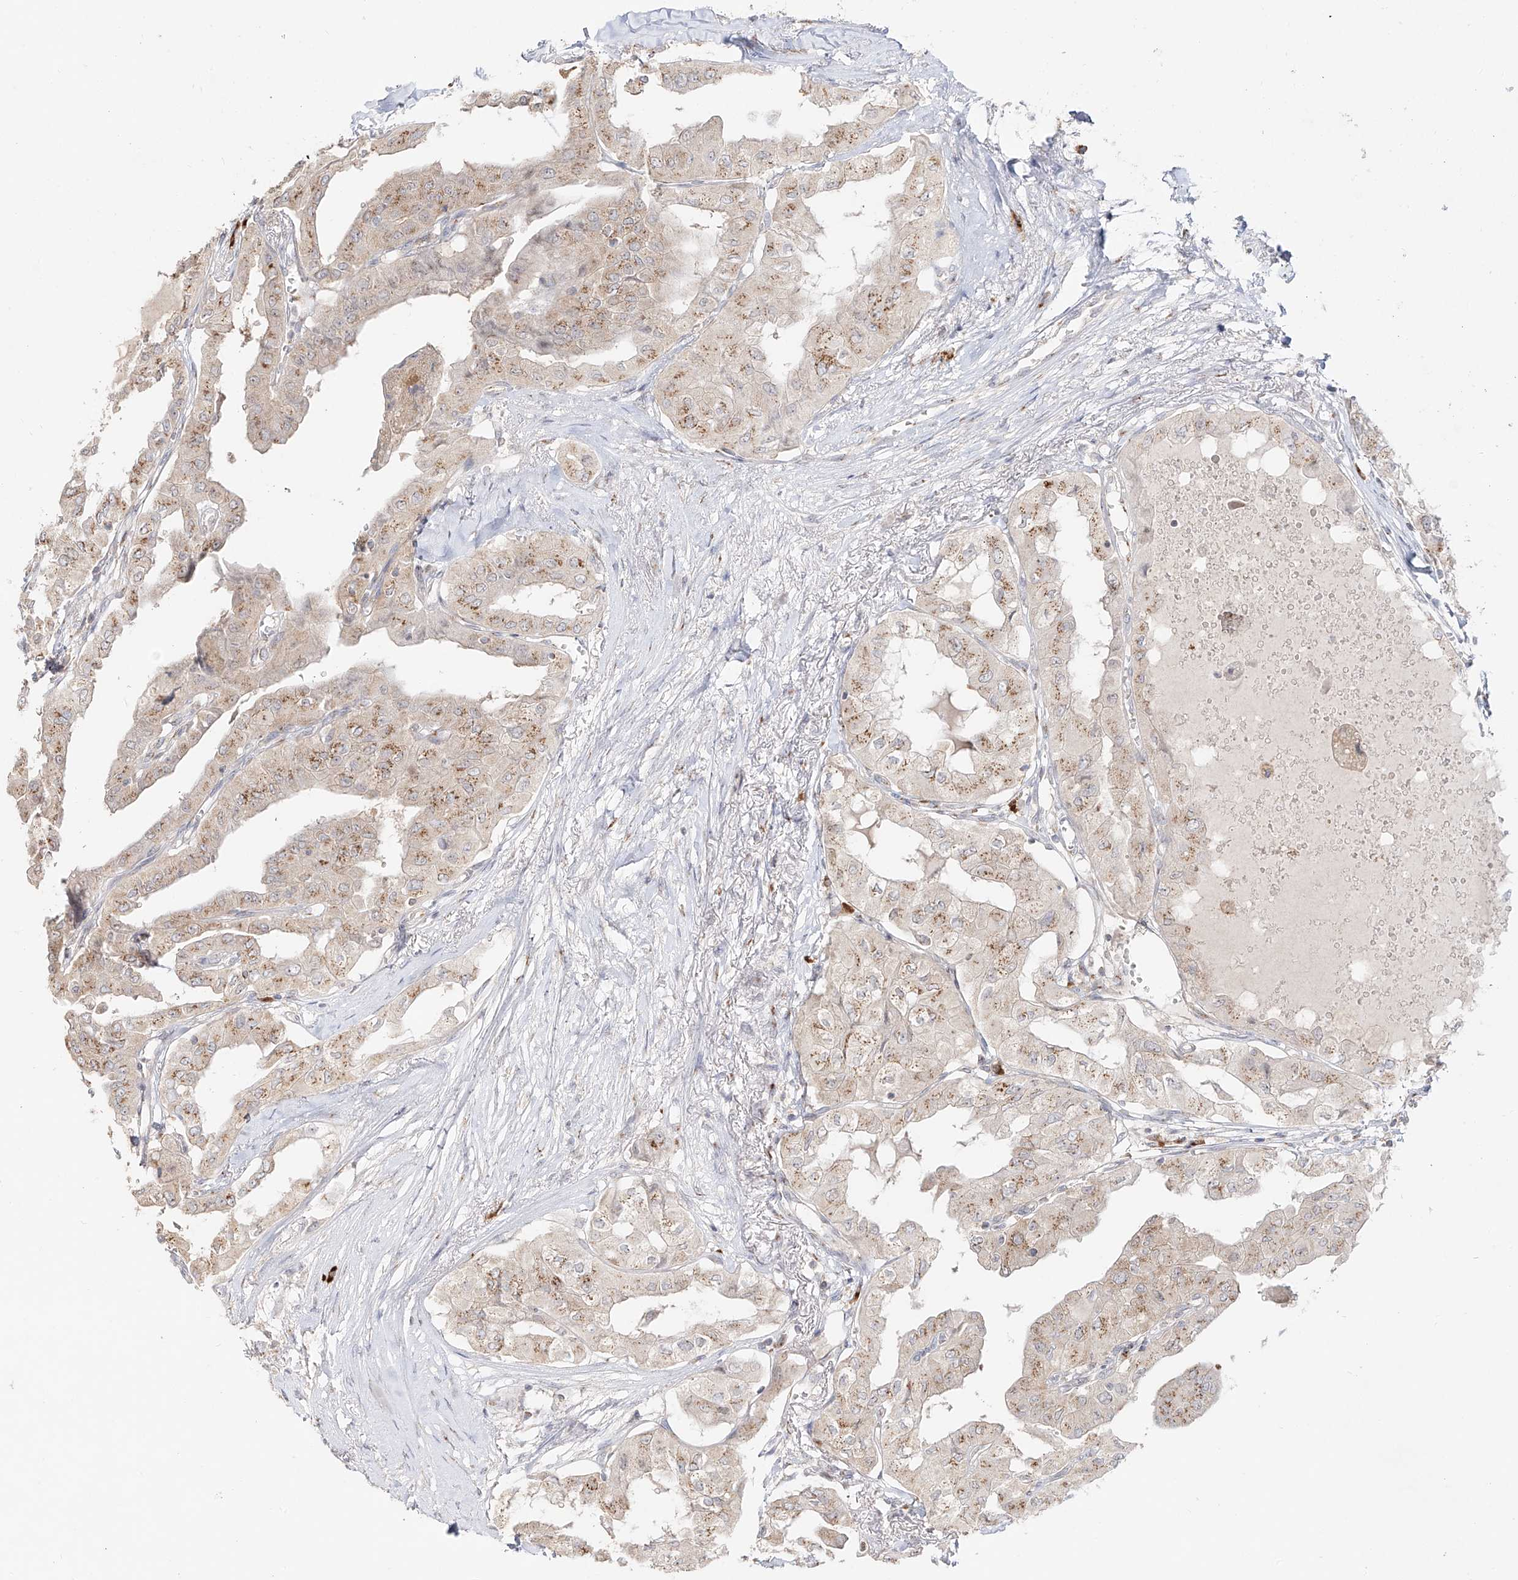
{"staining": {"intensity": "weak", "quantity": ">75%", "location": "cytoplasmic/membranous"}, "tissue": "thyroid cancer", "cell_type": "Tumor cells", "image_type": "cancer", "snomed": [{"axis": "morphology", "description": "Papillary adenocarcinoma, NOS"}, {"axis": "topography", "description": "Thyroid gland"}], "caption": "Protein positivity by immunohistochemistry (IHC) shows weak cytoplasmic/membranous expression in approximately >75% of tumor cells in thyroid cancer (papillary adenocarcinoma). (DAB IHC, brown staining for protein, blue staining for nuclei).", "gene": "BSDC1", "patient": {"sex": "female", "age": 59}}